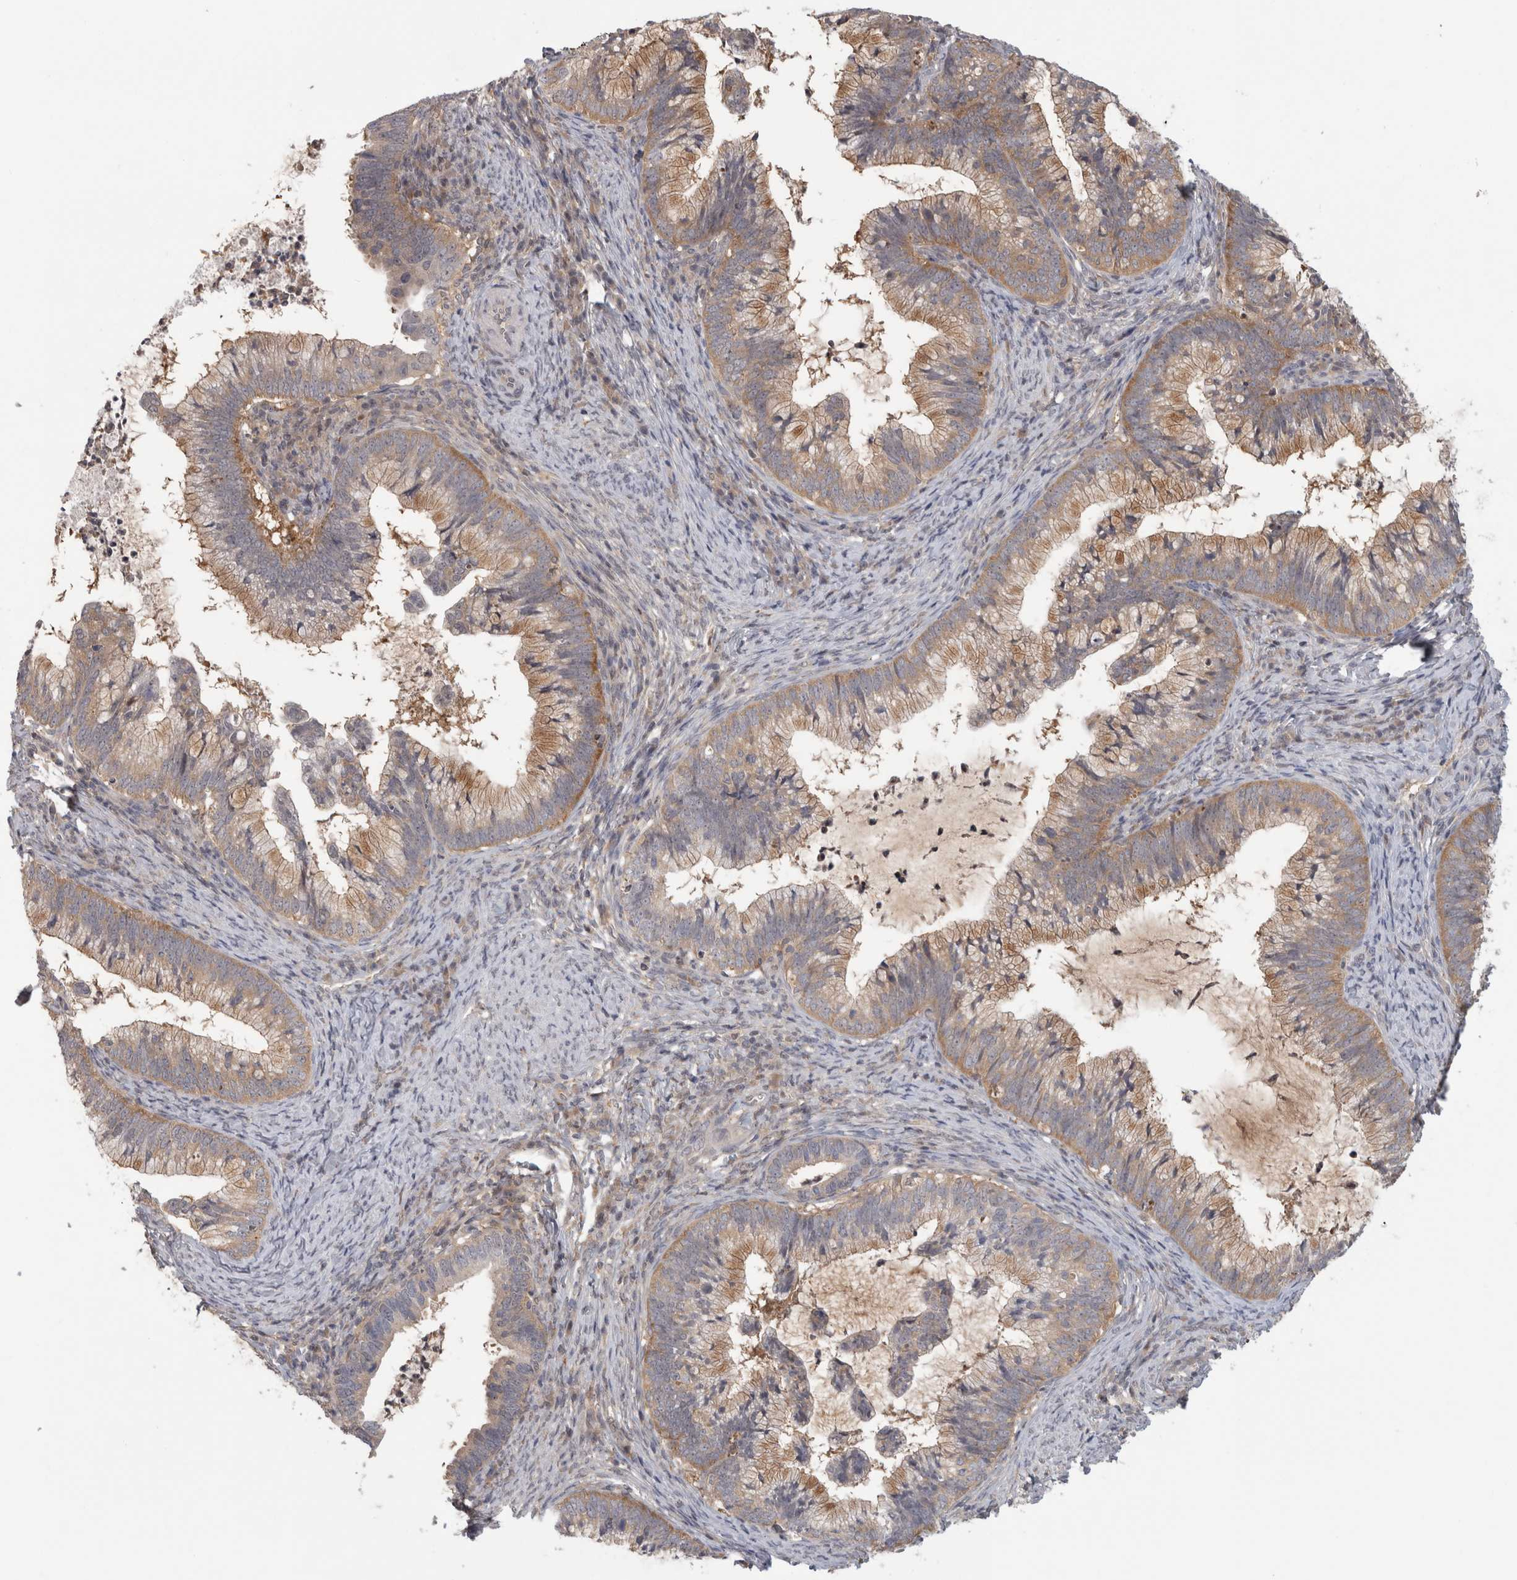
{"staining": {"intensity": "moderate", "quantity": ">75%", "location": "cytoplasmic/membranous"}, "tissue": "cervical cancer", "cell_type": "Tumor cells", "image_type": "cancer", "snomed": [{"axis": "morphology", "description": "Adenocarcinoma, NOS"}, {"axis": "topography", "description": "Cervix"}], "caption": "Immunohistochemistry (IHC) of human adenocarcinoma (cervical) reveals medium levels of moderate cytoplasmic/membranous expression in approximately >75% of tumor cells.", "gene": "PIGP", "patient": {"sex": "female", "age": 36}}